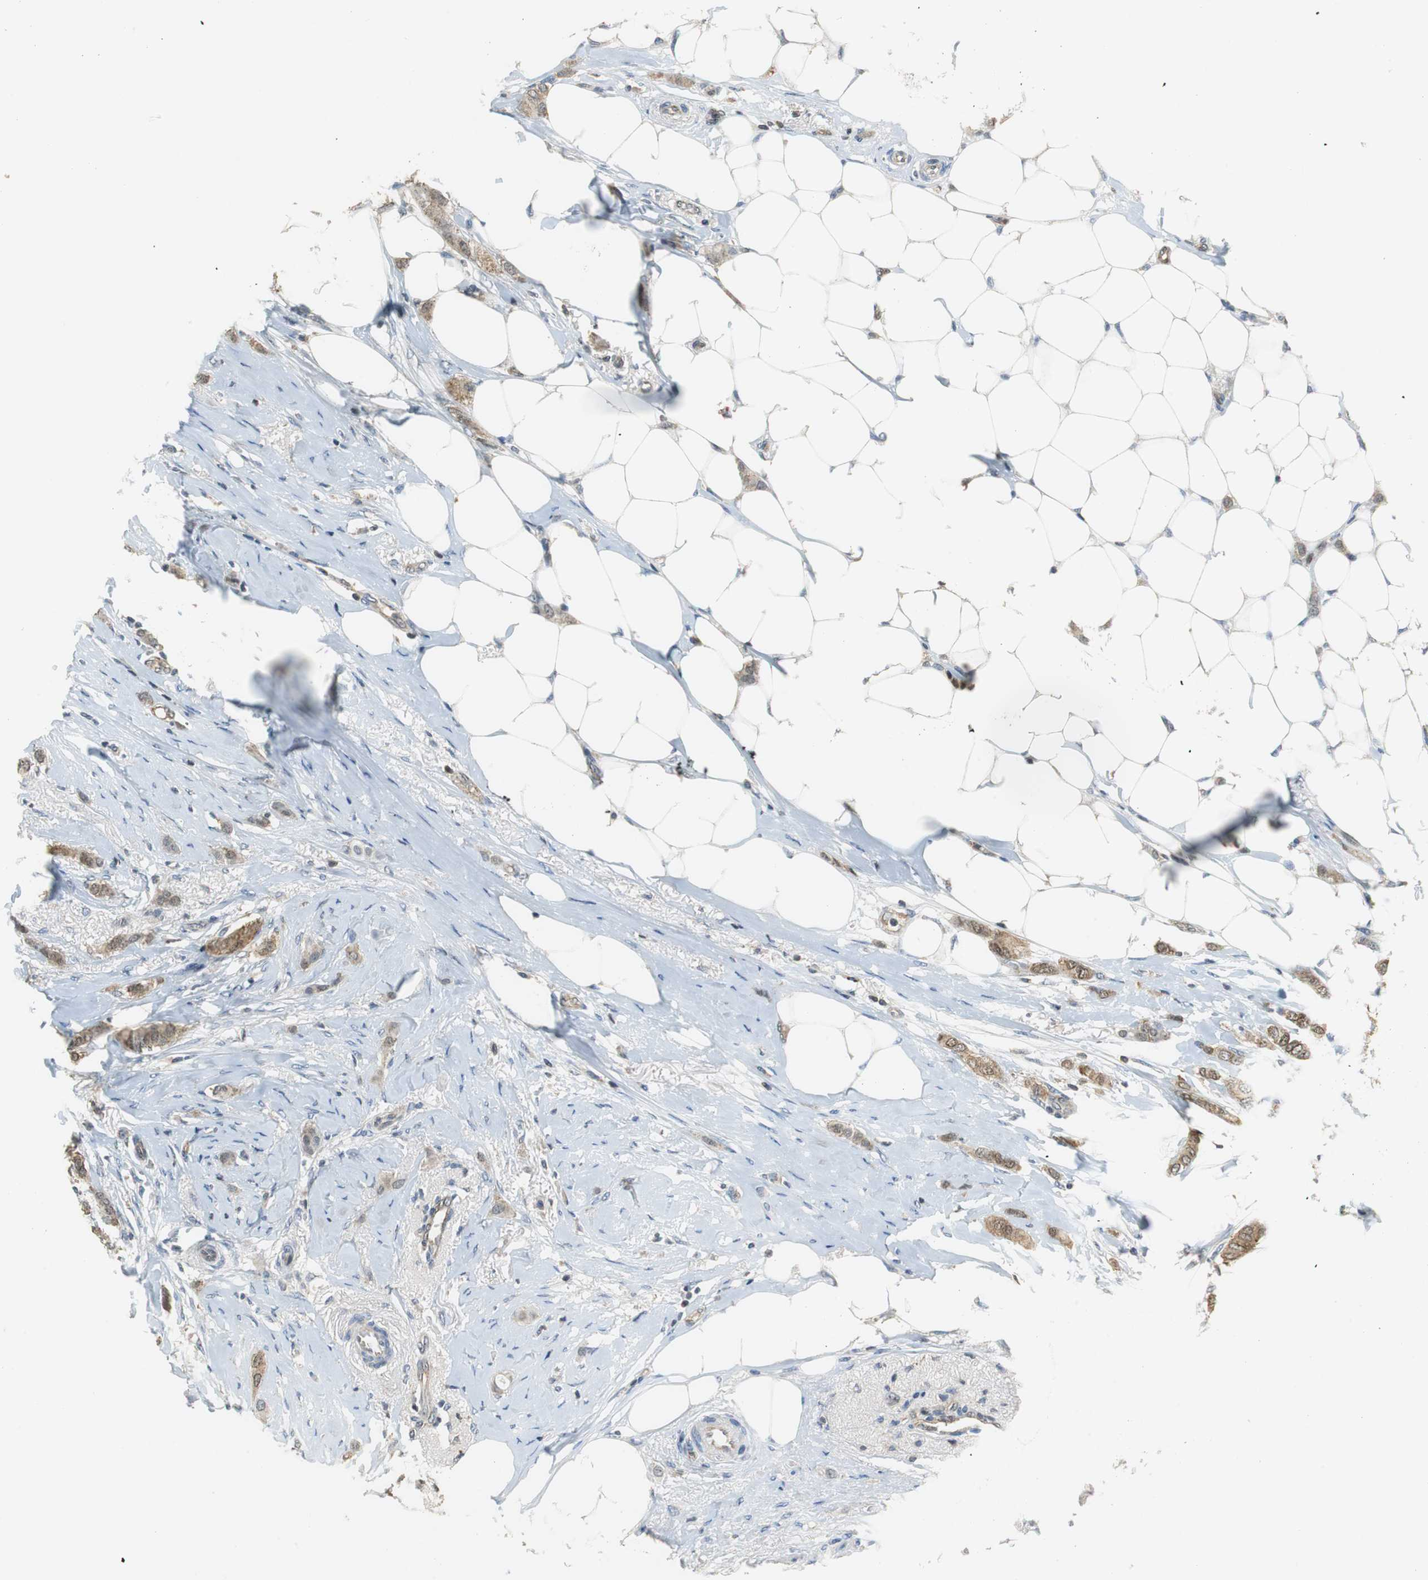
{"staining": {"intensity": "moderate", "quantity": ">75%", "location": "cytoplasmic/membranous"}, "tissue": "breast cancer", "cell_type": "Tumor cells", "image_type": "cancer", "snomed": [{"axis": "morphology", "description": "Lobular carcinoma"}, {"axis": "topography", "description": "Breast"}], "caption": "Lobular carcinoma (breast) was stained to show a protein in brown. There is medium levels of moderate cytoplasmic/membranous staining in about >75% of tumor cells. Using DAB (3,3'-diaminobenzidine) (brown) and hematoxylin (blue) stains, captured at high magnification using brightfield microscopy.", "gene": "GSDMD", "patient": {"sex": "female", "age": 55}}